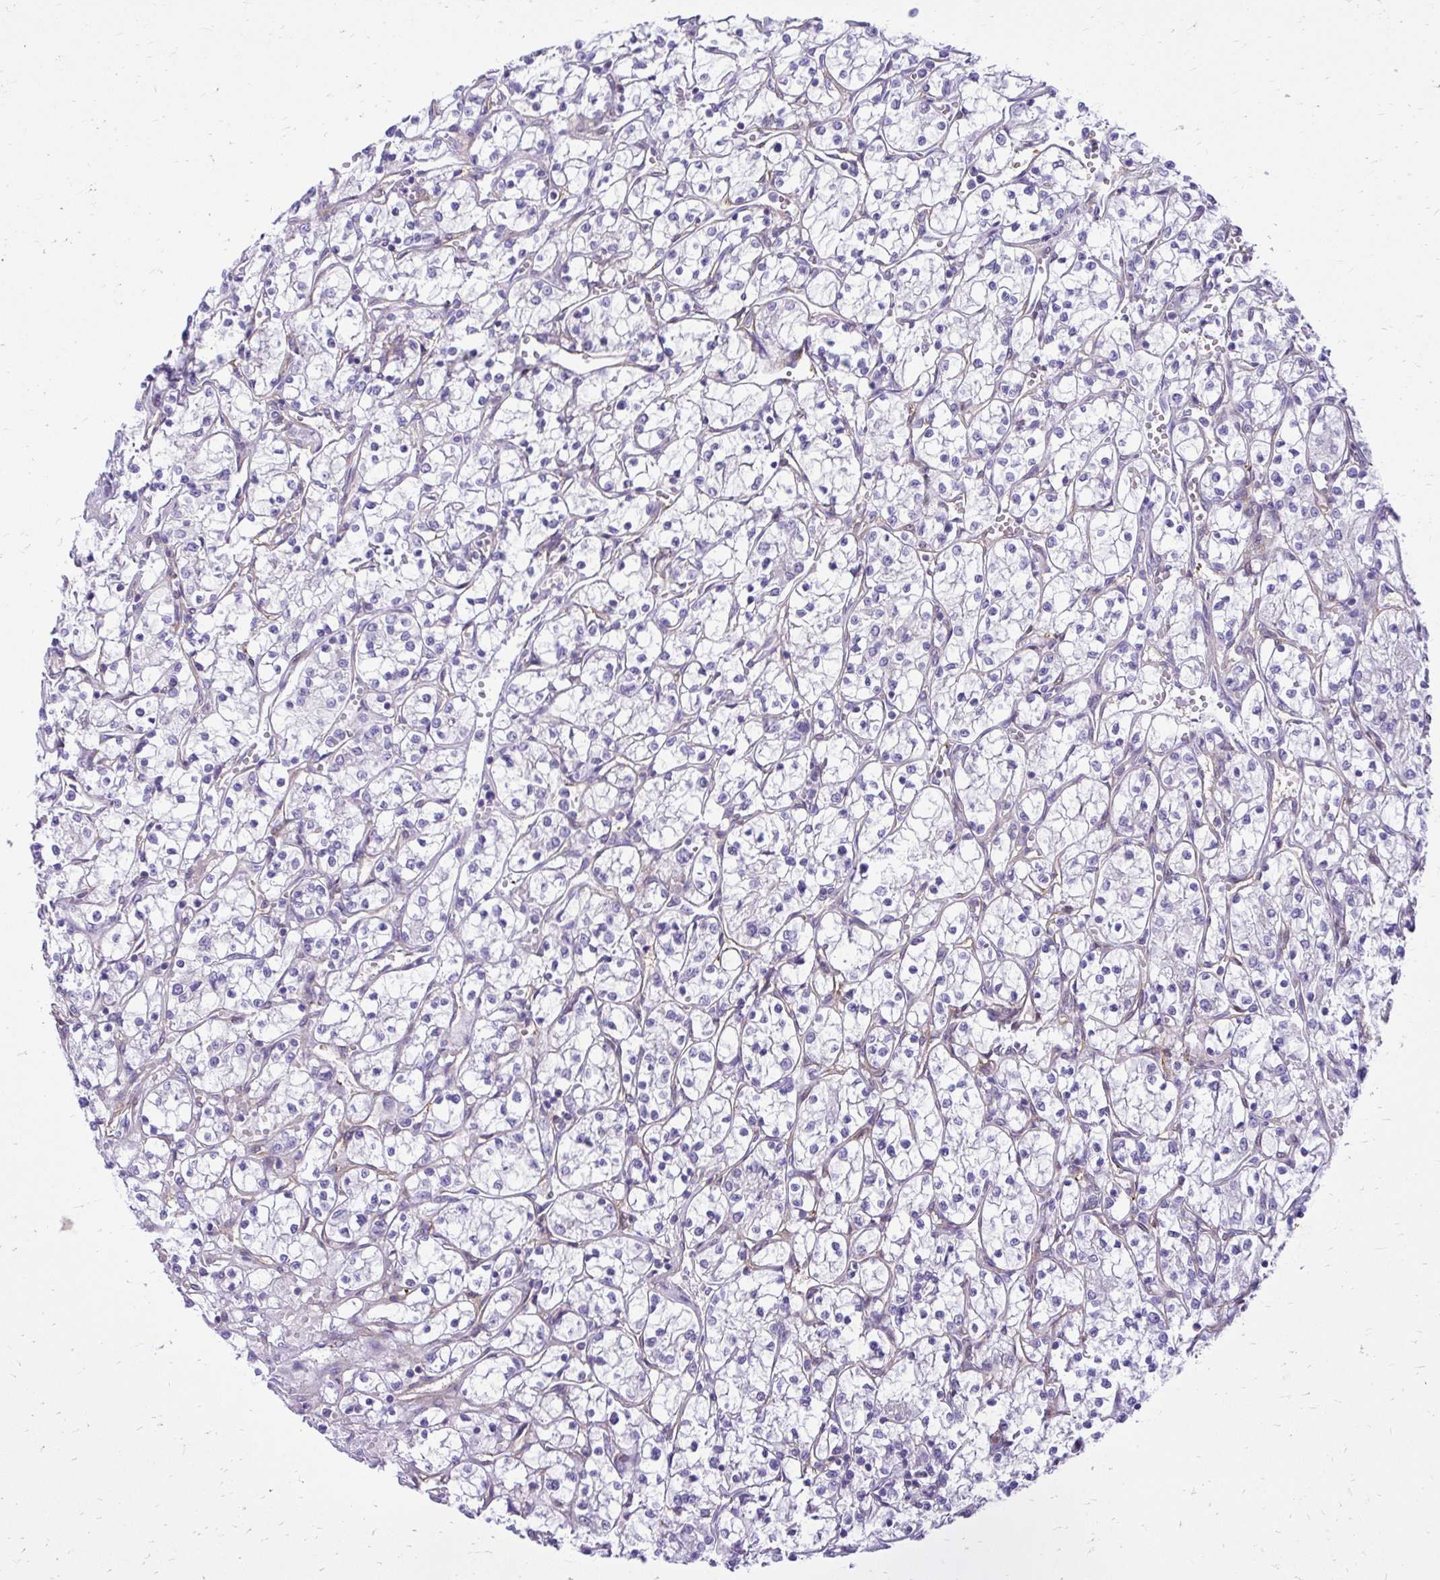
{"staining": {"intensity": "negative", "quantity": "none", "location": "none"}, "tissue": "renal cancer", "cell_type": "Tumor cells", "image_type": "cancer", "snomed": [{"axis": "morphology", "description": "Adenocarcinoma, NOS"}, {"axis": "topography", "description": "Kidney"}], "caption": "Immunohistochemistry (IHC) histopathology image of renal cancer (adenocarcinoma) stained for a protein (brown), which reveals no positivity in tumor cells.", "gene": "GPRIN3", "patient": {"sex": "female", "age": 69}}